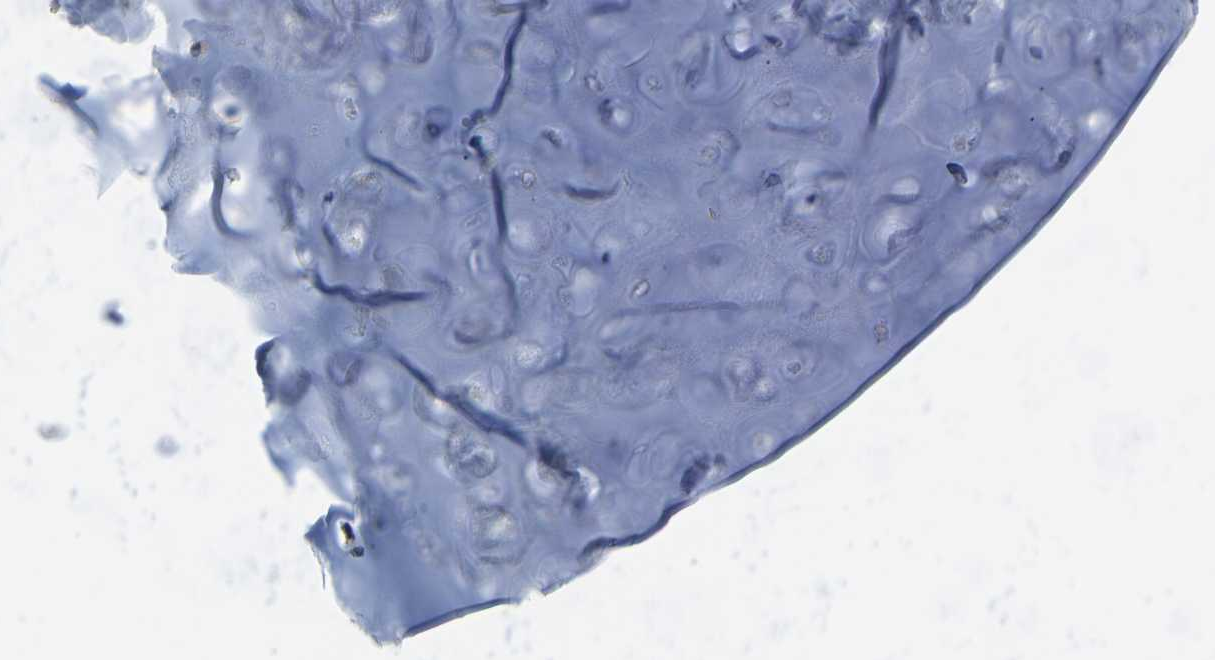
{"staining": {"intensity": "negative", "quantity": "none", "location": "none"}, "tissue": "adipose tissue", "cell_type": "Adipocytes", "image_type": "normal", "snomed": [{"axis": "morphology", "description": "Normal tissue, NOS"}, {"axis": "topography", "description": "Cartilage tissue"}, {"axis": "topography", "description": "Lung"}], "caption": "Human adipose tissue stained for a protein using immunohistochemistry demonstrates no staining in adipocytes.", "gene": "VRK1", "patient": {"sex": "female", "age": 77}}